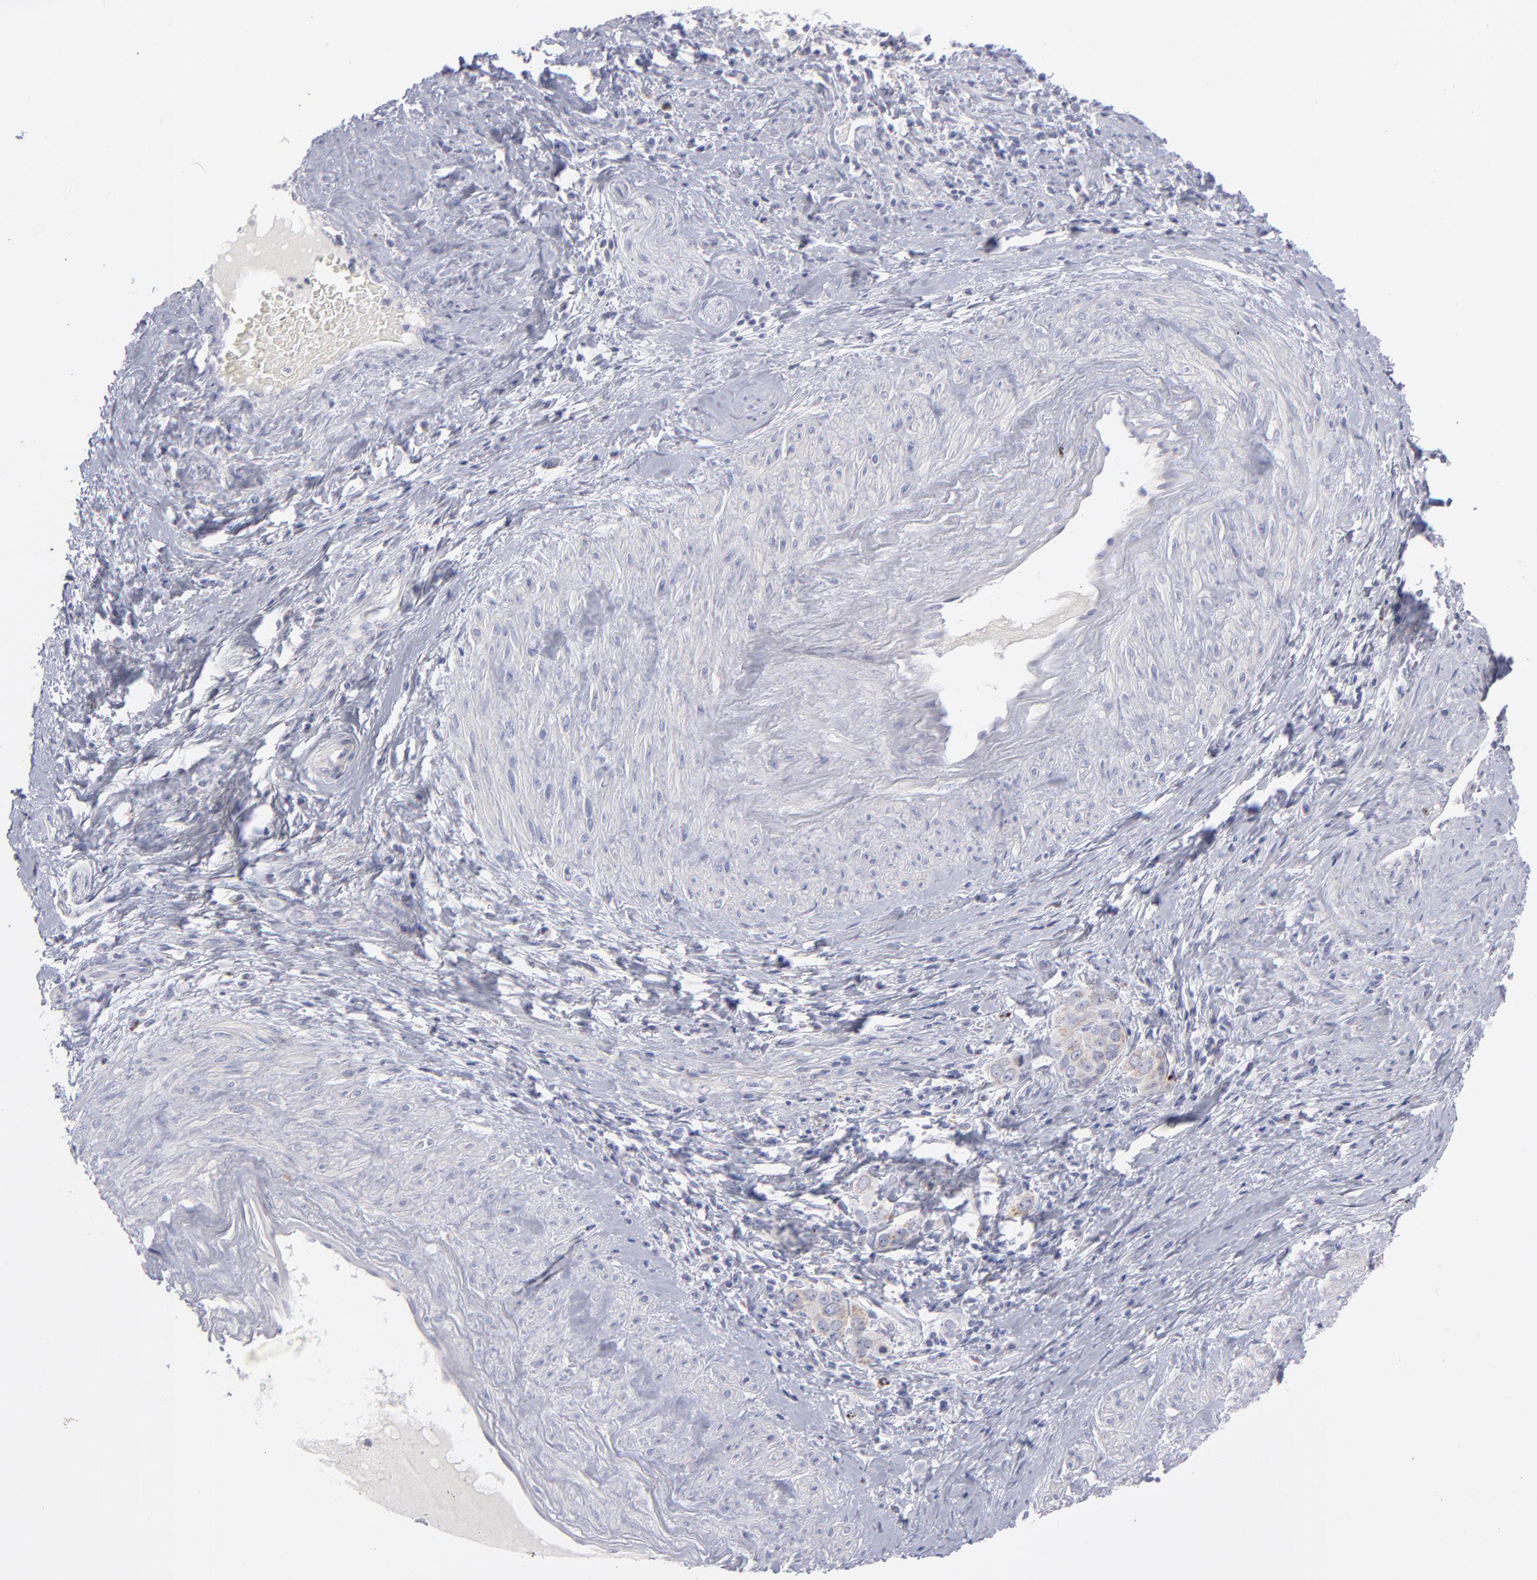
{"staining": {"intensity": "weak", "quantity": "<25%", "location": "cytoplasmic/membranous"}, "tissue": "cervical cancer", "cell_type": "Tumor cells", "image_type": "cancer", "snomed": [{"axis": "morphology", "description": "Squamous cell carcinoma, NOS"}, {"axis": "topography", "description": "Cervix"}], "caption": "Cervical squamous cell carcinoma was stained to show a protein in brown. There is no significant expression in tumor cells. The staining is performed using DAB brown chromogen with nuclei counter-stained in using hematoxylin.", "gene": "MTHFD2", "patient": {"sex": "female", "age": 54}}